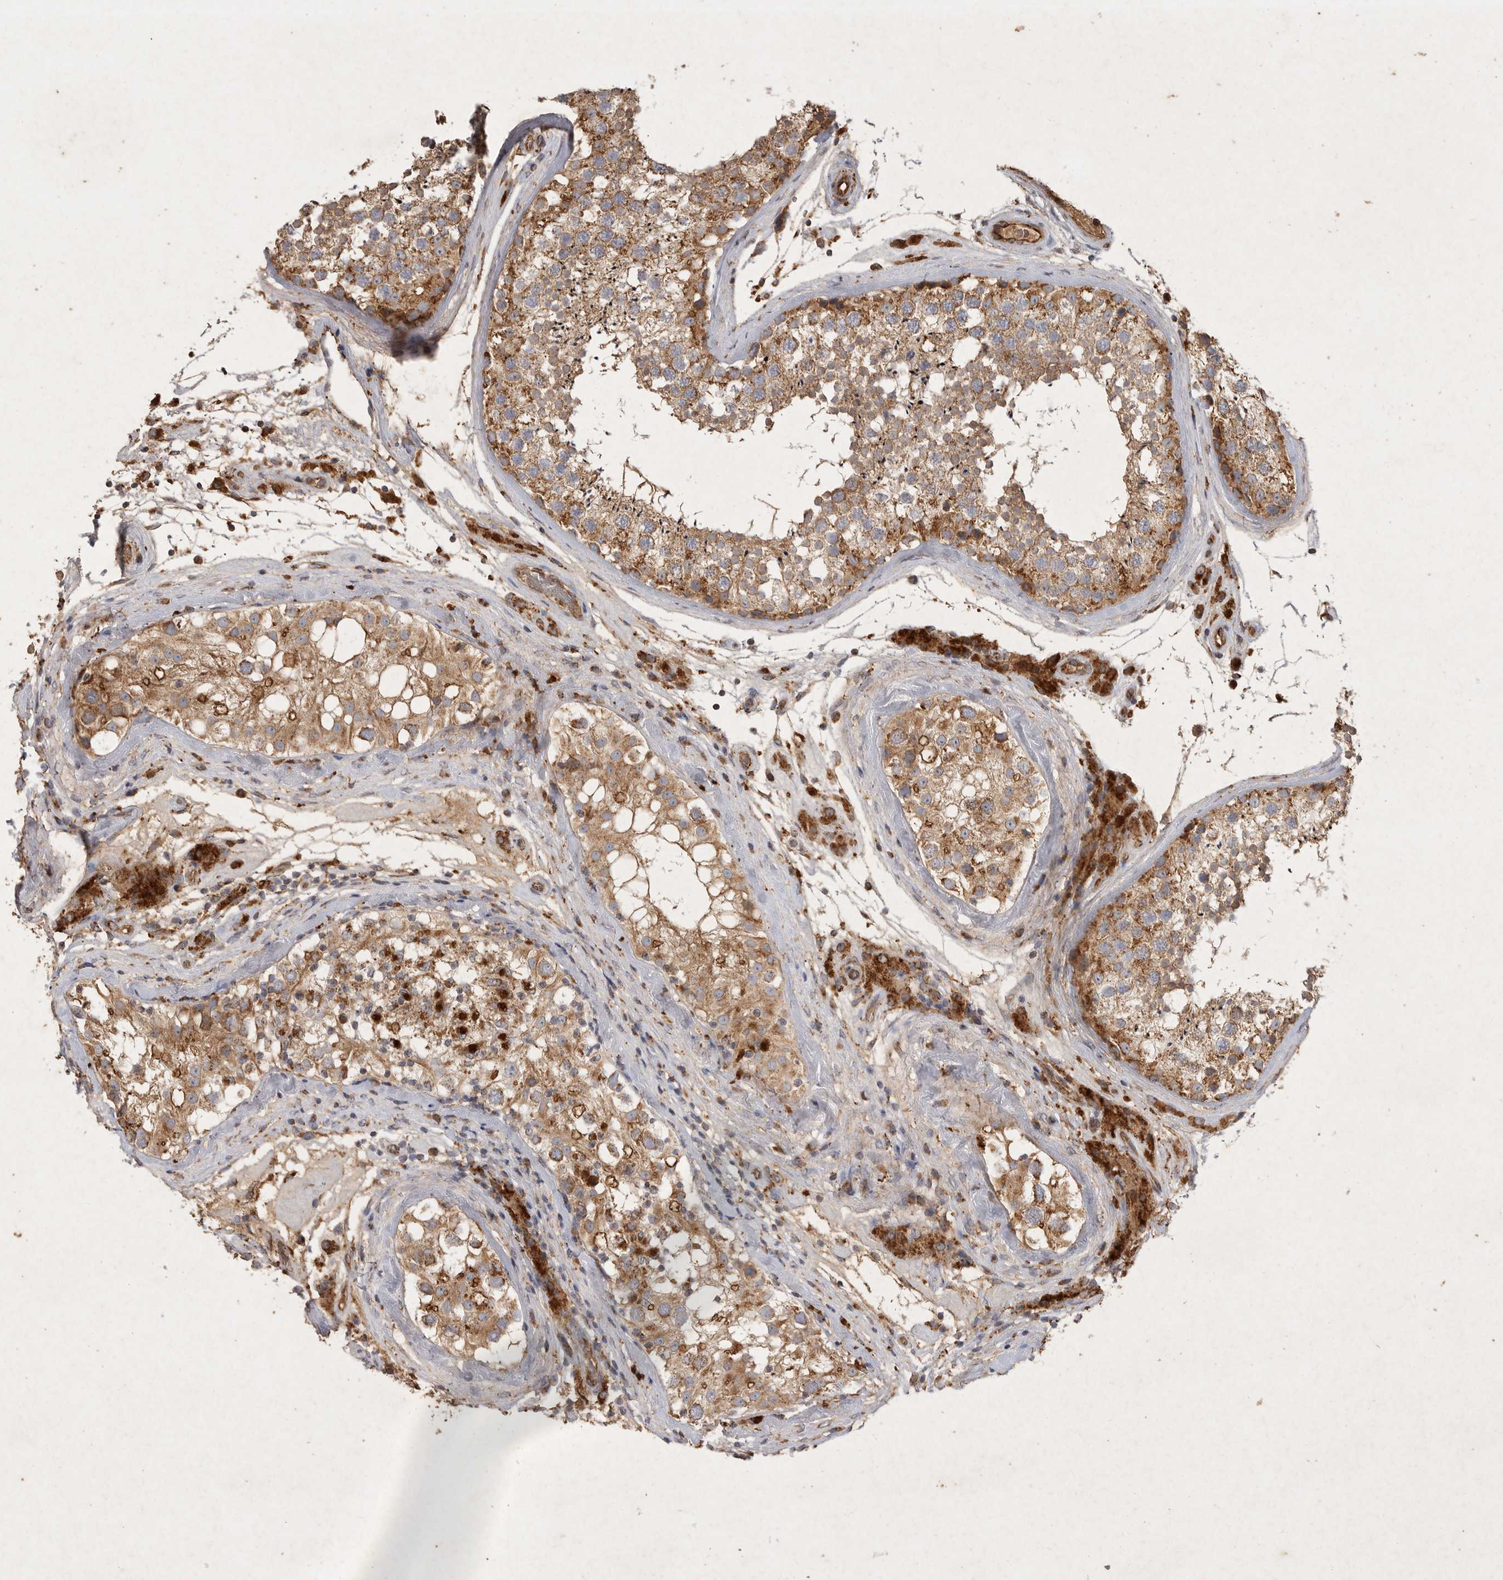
{"staining": {"intensity": "moderate", "quantity": ">75%", "location": "cytoplasmic/membranous"}, "tissue": "testis", "cell_type": "Cells in seminiferous ducts", "image_type": "normal", "snomed": [{"axis": "morphology", "description": "Normal tissue, NOS"}, {"axis": "topography", "description": "Testis"}], "caption": "A brown stain shows moderate cytoplasmic/membranous staining of a protein in cells in seminiferous ducts of normal human testis.", "gene": "MRPL41", "patient": {"sex": "male", "age": 46}}